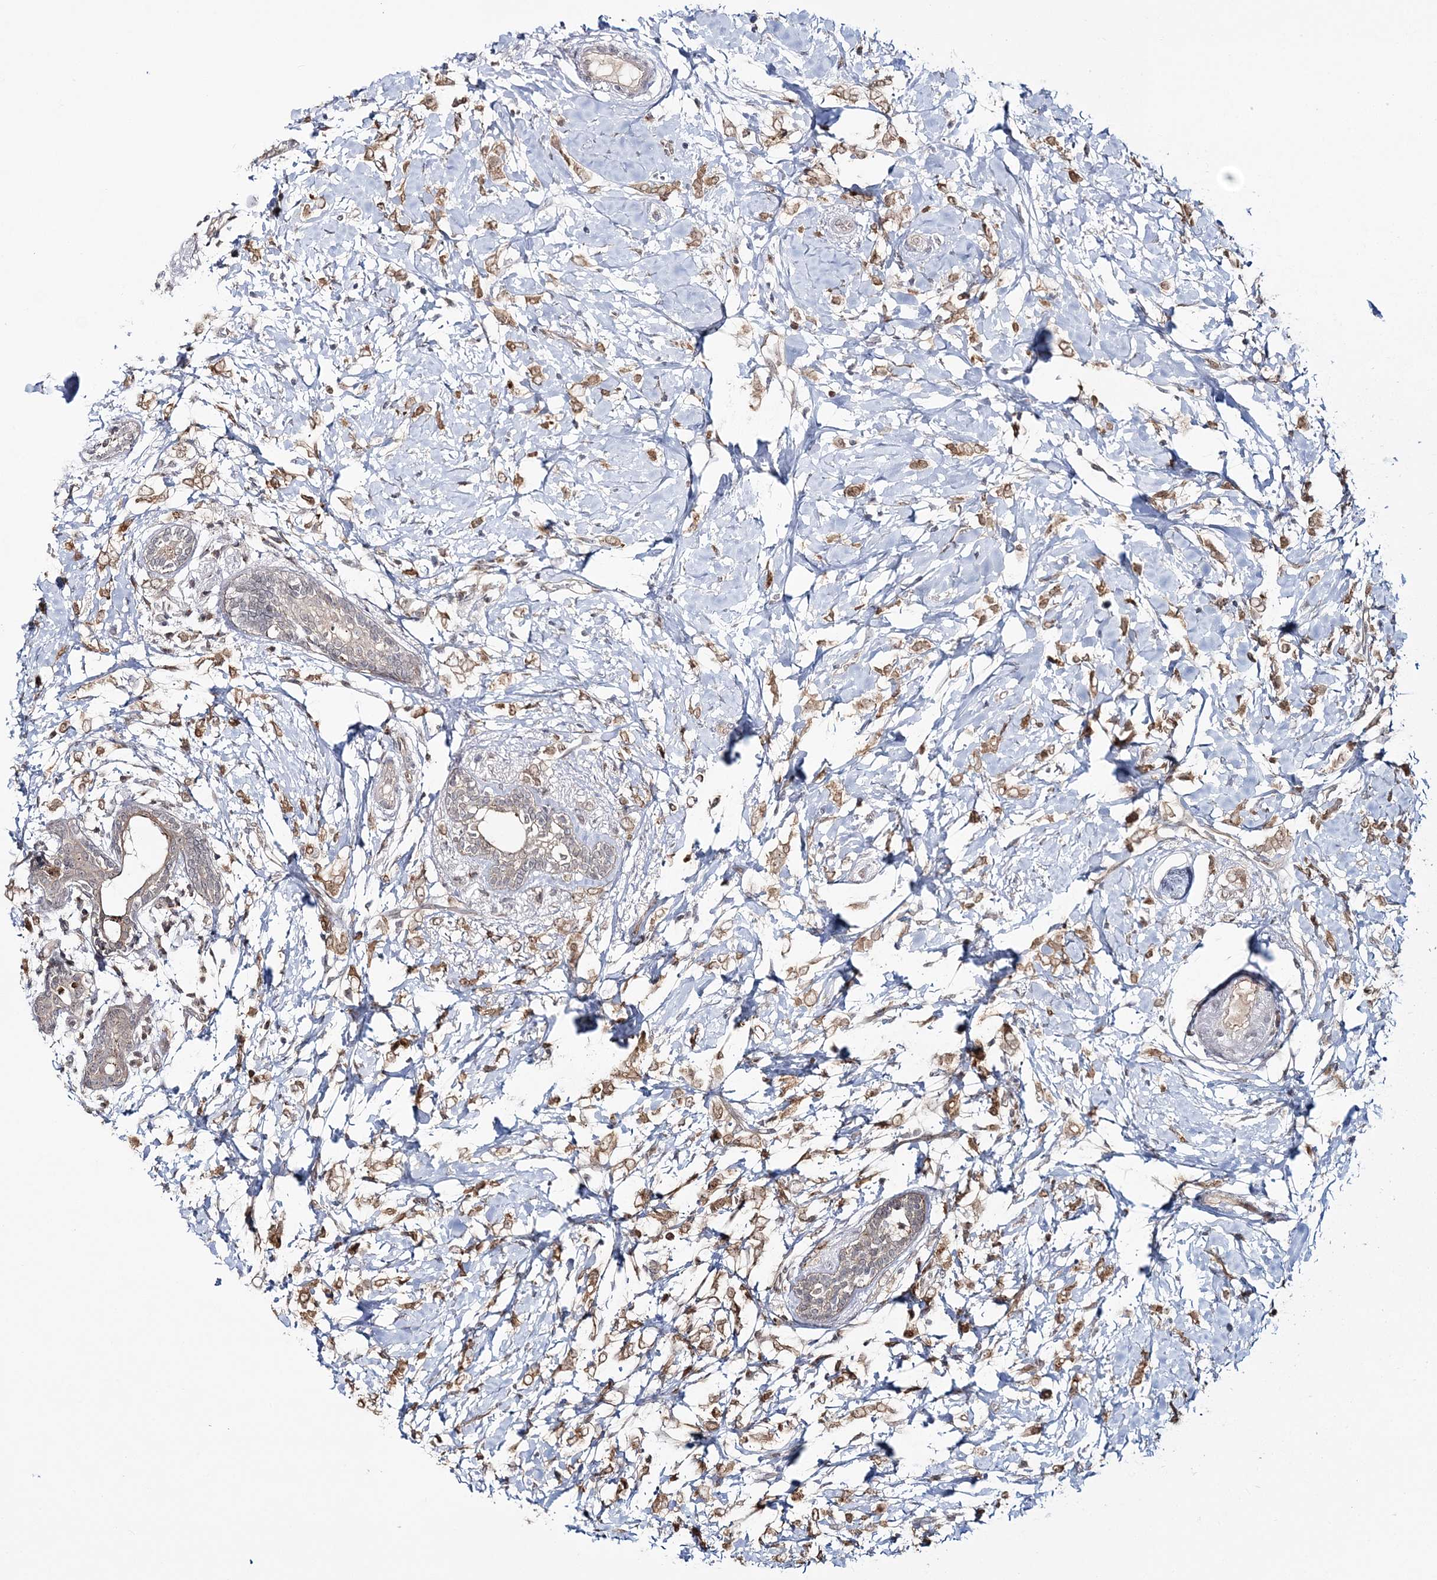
{"staining": {"intensity": "moderate", "quantity": ">75%", "location": "cytoplasmic/membranous"}, "tissue": "breast cancer", "cell_type": "Tumor cells", "image_type": "cancer", "snomed": [{"axis": "morphology", "description": "Normal tissue, NOS"}, {"axis": "morphology", "description": "Lobular carcinoma"}, {"axis": "topography", "description": "Breast"}], "caption": "A brown stain highlights moderate cytoplasmic/membranous expression of a protein in lobular carcinoma (breast) tumor cells.", "gene": "ZFAND6", "patient": {"sex": "female", "age": 47}}